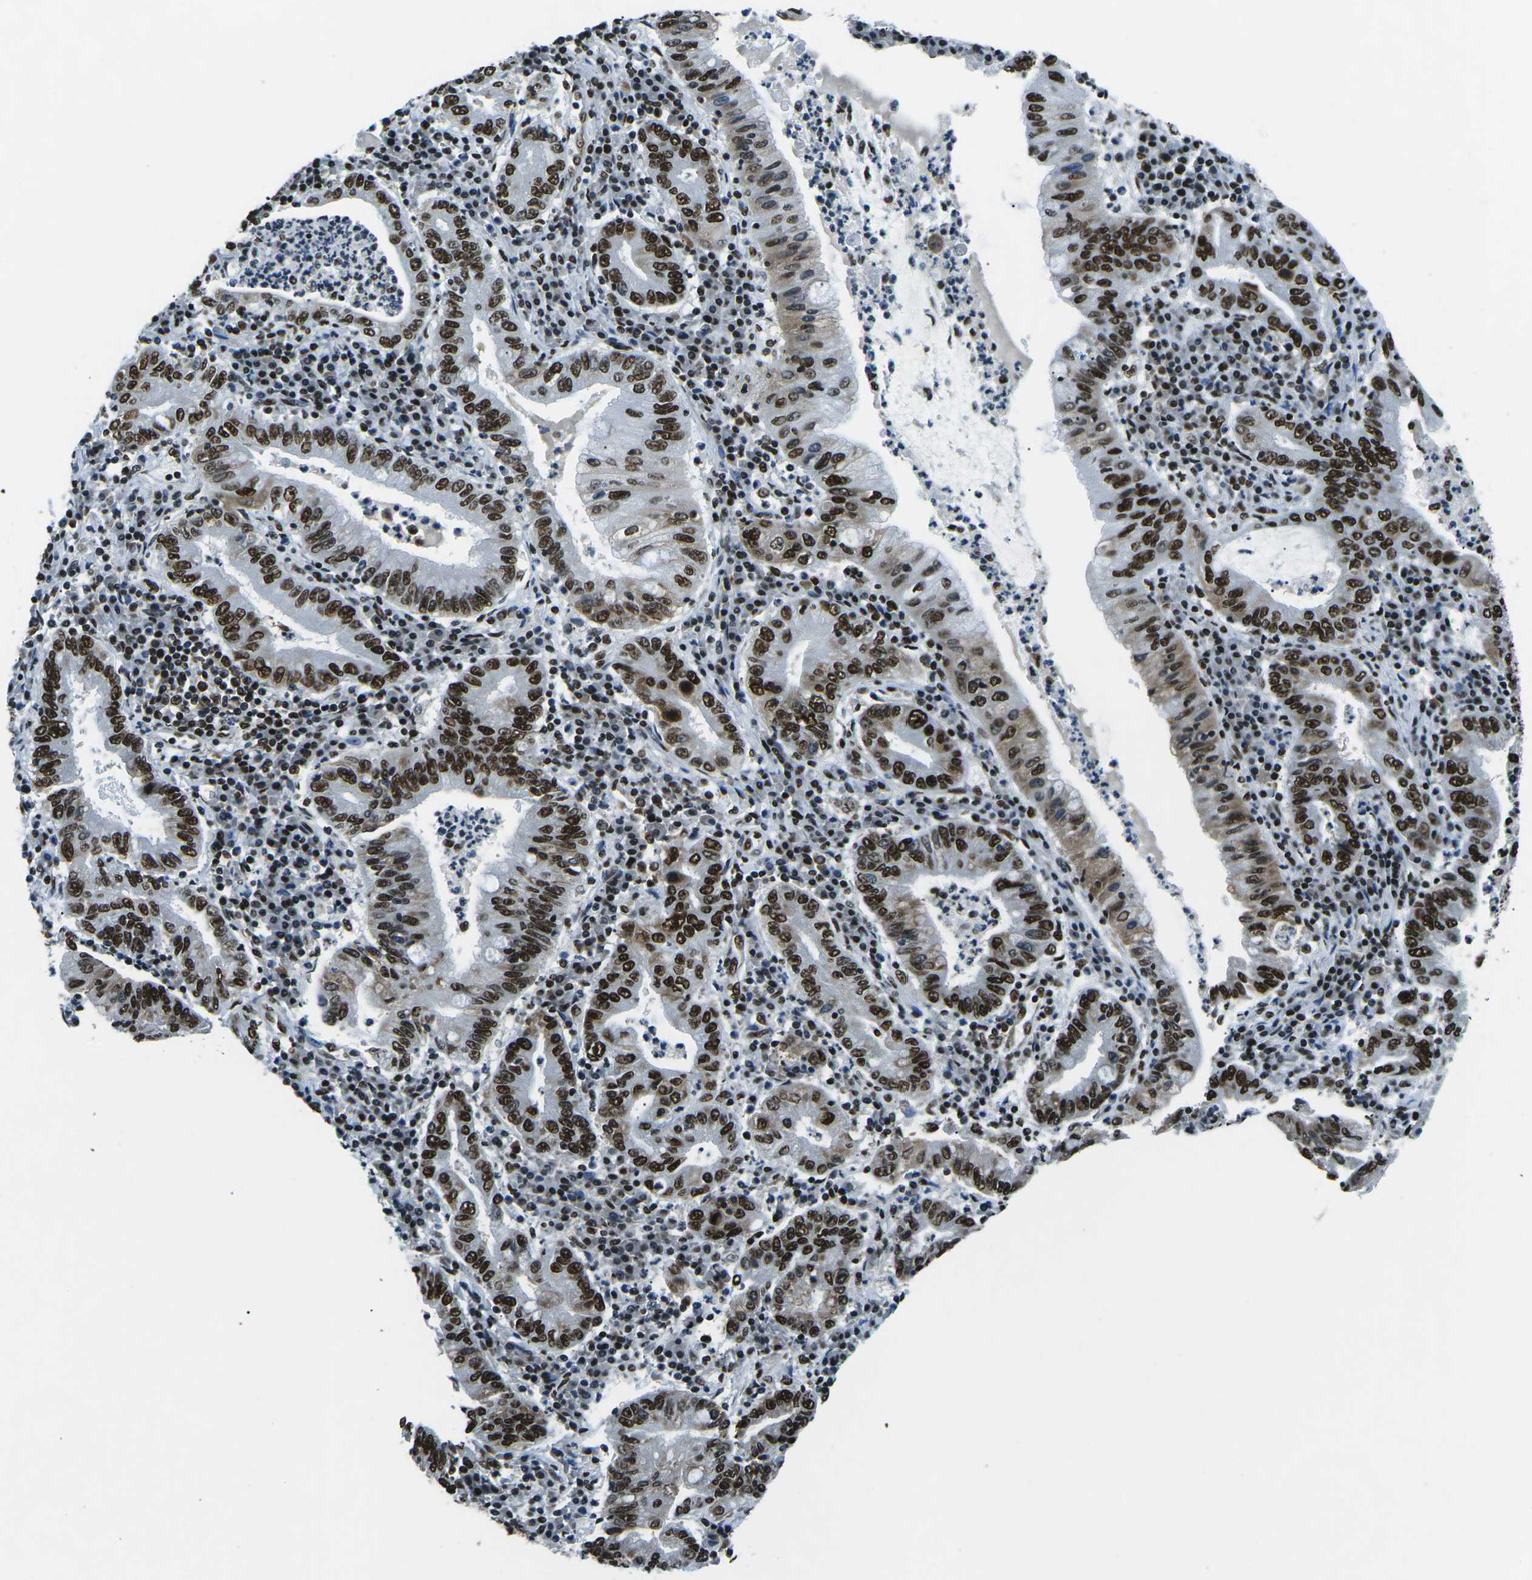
{"staining": {"intensity": "strong", "quantity": ">75%", "location": "nuclear"}, "tissue": "stomach cancer", "cell_type": "Tumor cells", "image_type": "cancer", "snomed": [{"axis": "morphology", "description": "Normal tissue, NOS"}, {"axis": "morphology", "description": "Adenocarcinoma, NOS"}, {"axis": "topography", "description": "Esophagus"}, {"axis": "topography", "description": "Stomach, upper"}, {"axis": "topography", "description": "Peripheral nerve tissue"}], "caption": "Immunohistochemical staining of human adenocarcinoma (stomach) displays high levels of strong nuclear protein staining in approximately >75% of tumor cells.", "gene": "HNRNPL", "patient": {"sex": "male", "age": 62}}